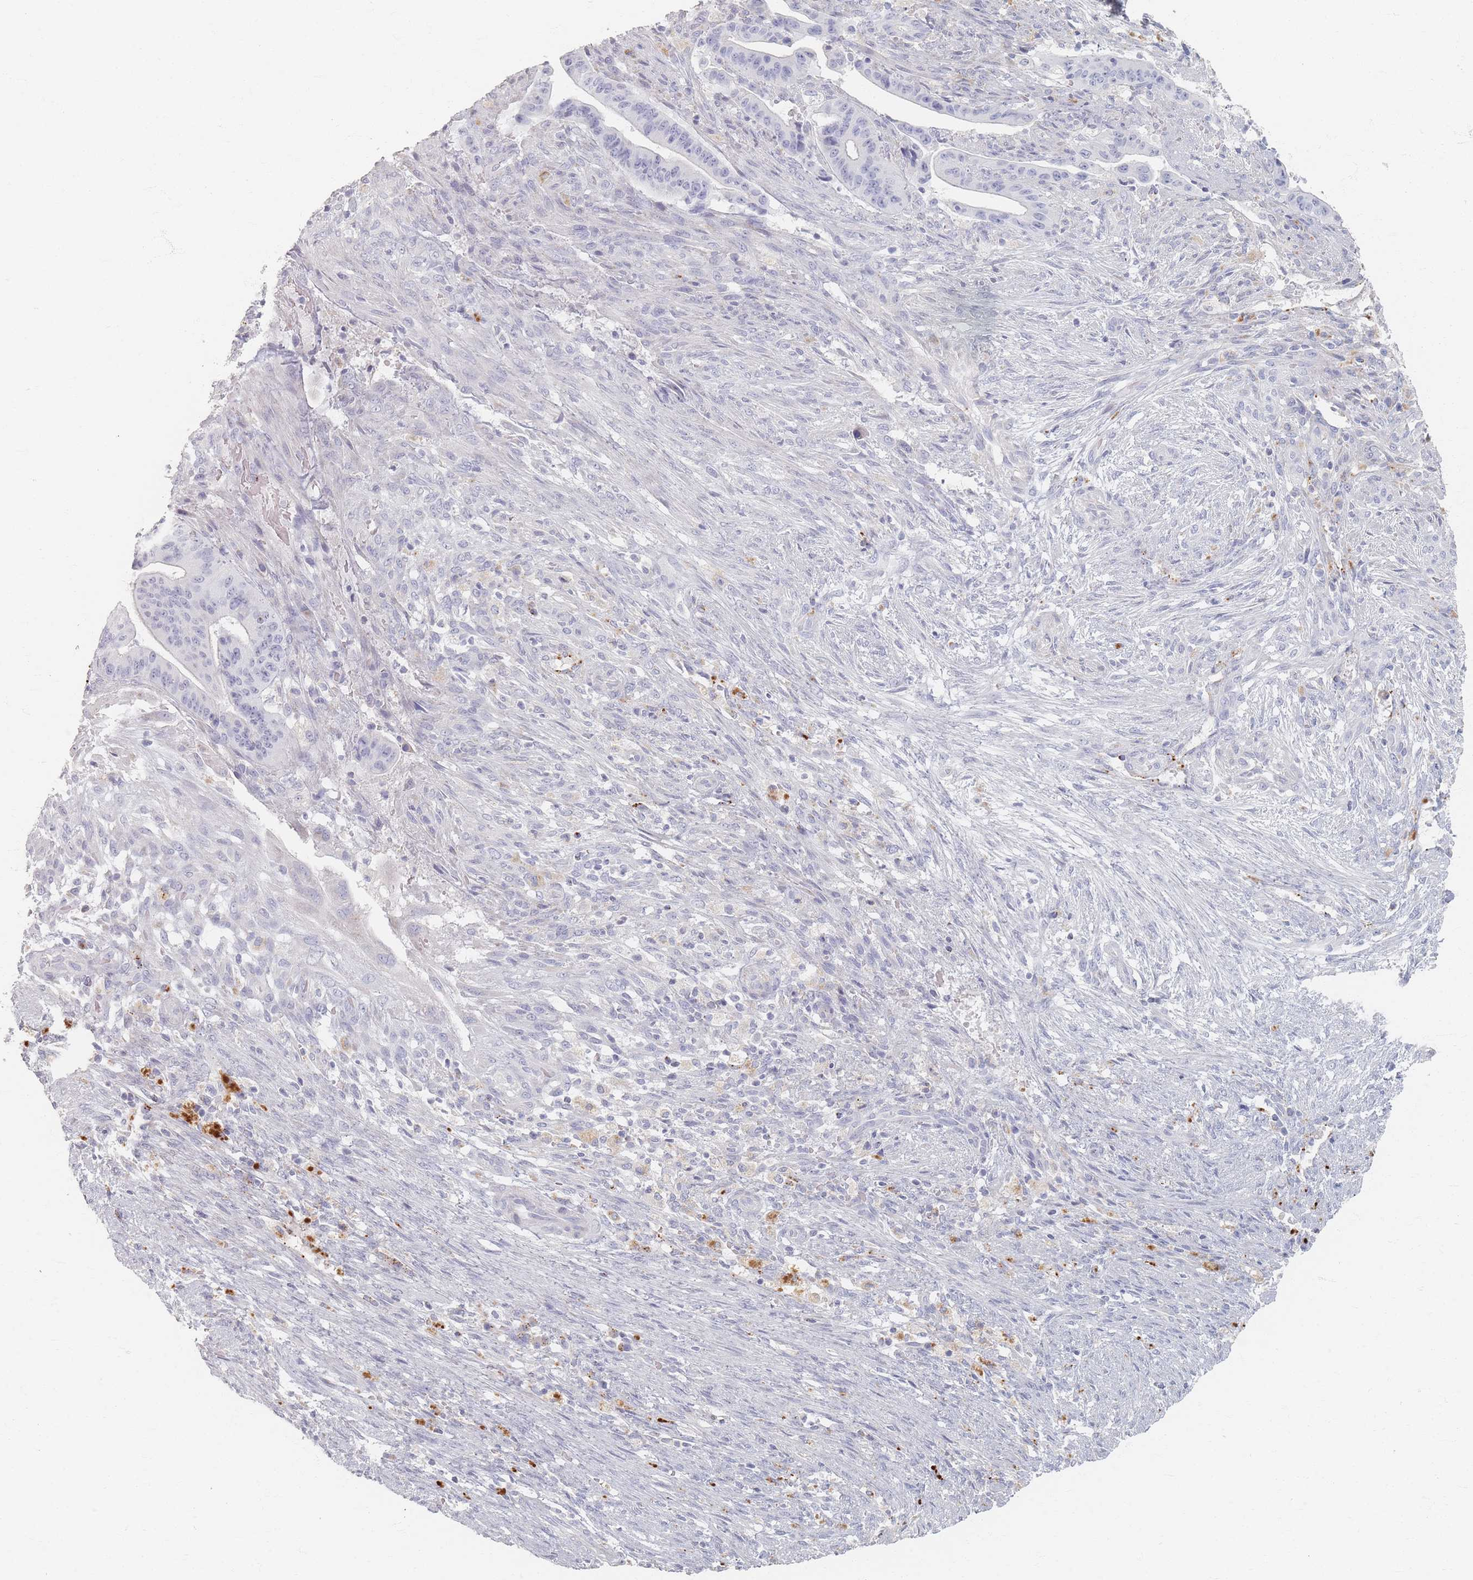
{"staining": {"intensity": "negative", "quantity": "none", "location": "none"}, "tissue": "liver cancer", "cell_type": "Tumor cells", "image_type": "cancer", "snomed": [{"axis": "morphology", "description": "Normal tissue, NOS"}, {"axis": "morphology", "description": "Cholangiocarcinoma"}, {"axis": "topography", "description": "Liver"}, {"axis": "topography", "description": "Peripheral nerve tissue"}], "caption": "Immunohistochemistry image of neoplastic tissue: human liver cholangiocarcinoma stained with DAB (3,3'-diaminobenzidine) displays no significant protein positivity in tumor cells.", "gene": "SLC2A11", "patient": {"sex": "female", "age": 73}}